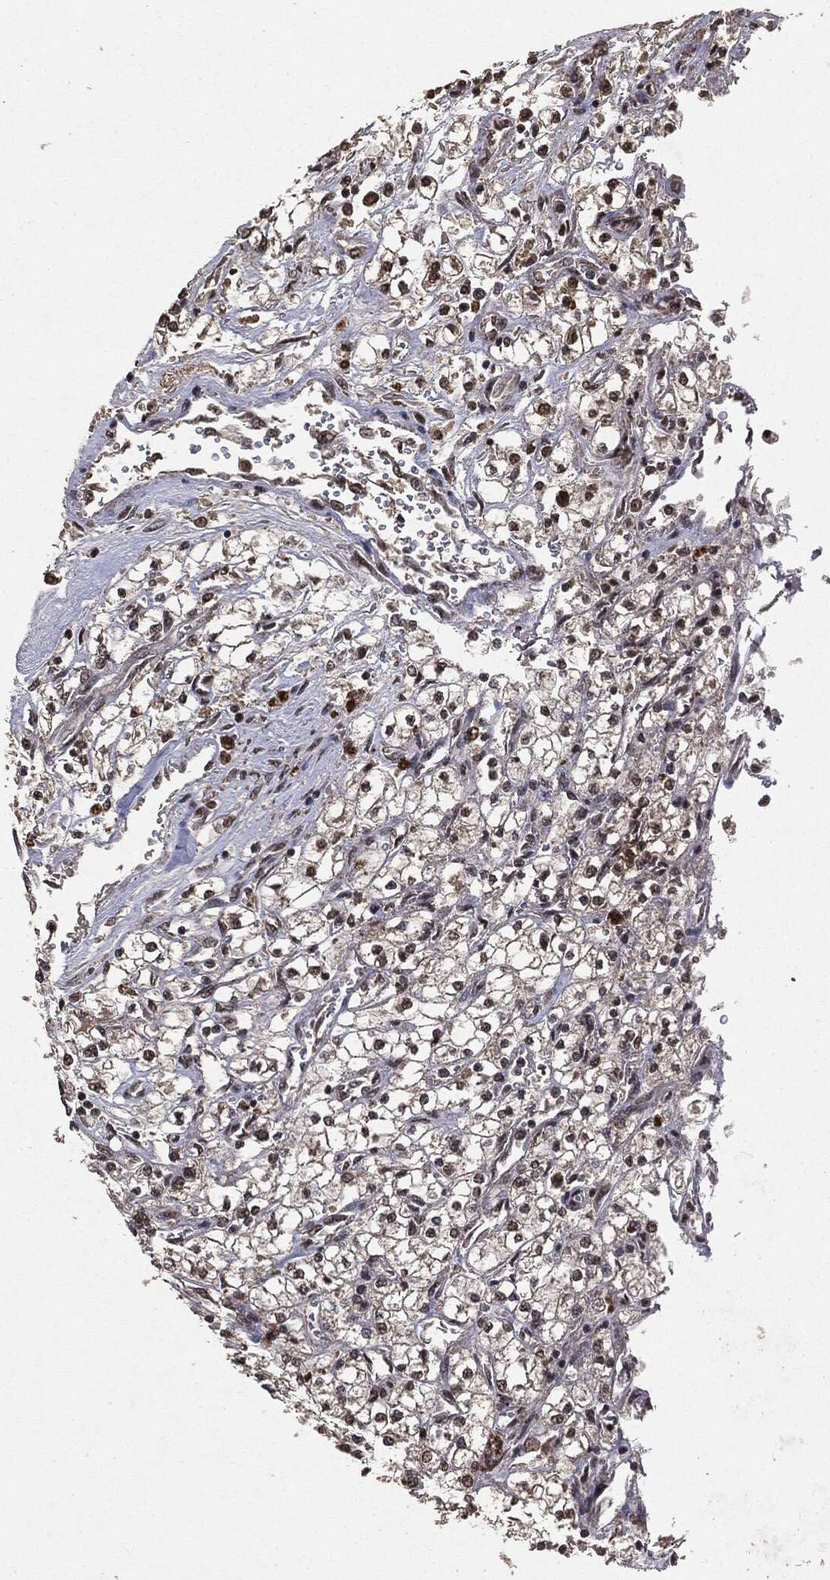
{"staining": {"intensity": "moderate", "quantity": "<25%", "location": "nuclear"}, "tissue": "renal cancer", "cell_type": "Tumor cells", "image_type": "cancer", "snomed": [{"axis": "morphology", "description": "Adenocarcinoma, NOS"}, {"axis": "topography", "description": "Kidney"}], "caption": "Renal cancer (adenocarcinoma) tissue displays moderate nuclear staining in about <25% of tumor cells", "gene": "RAD18", "patient": {"sex": "male", "age": 80}}